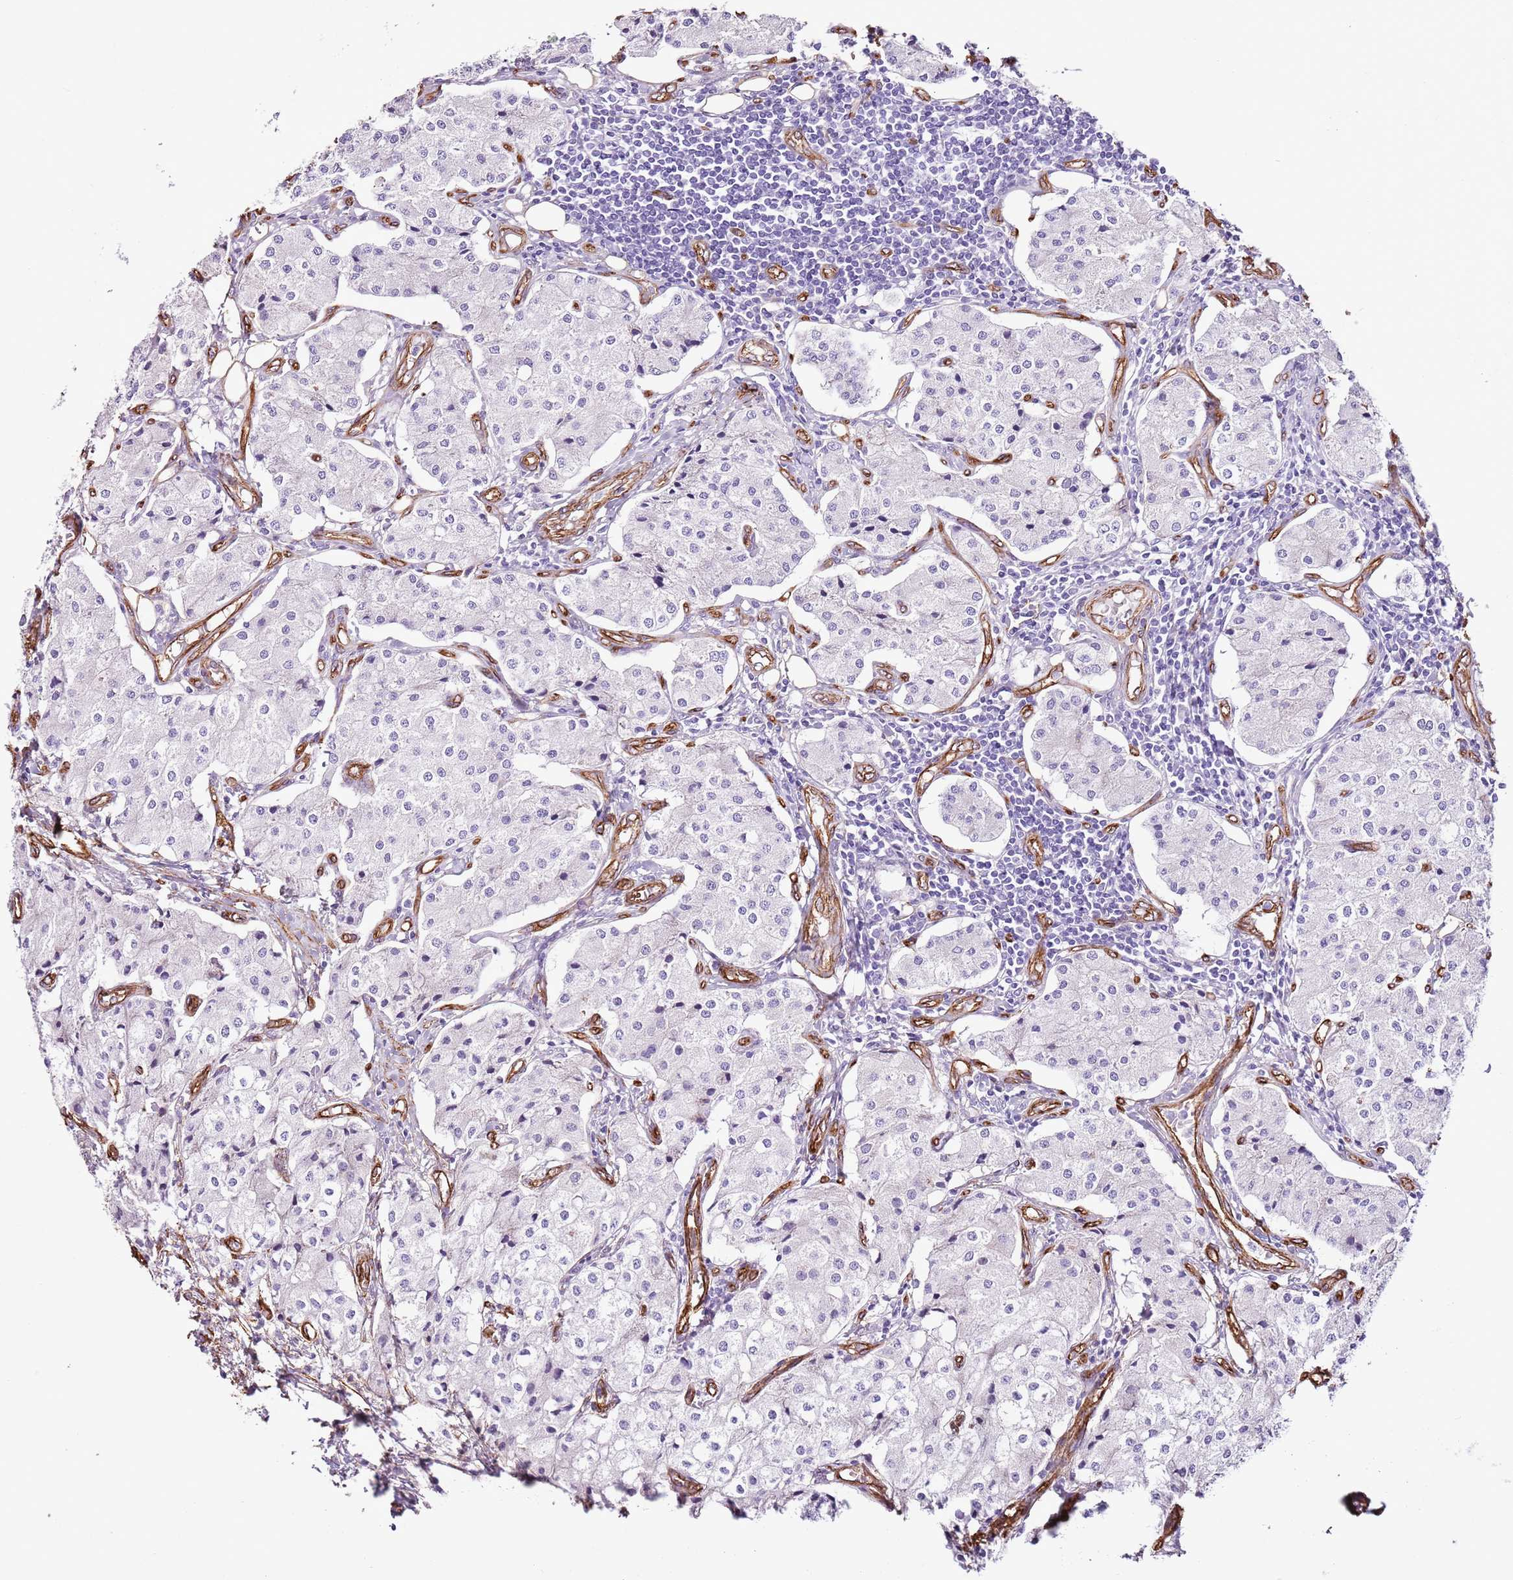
{"staining": {"intensity": "negative", "quantity": "none", "location": "none"}, "tissue": "carcinoid", "cell_type": "Tumor cells", "image_type": "cancer", "snomed": [{"axis": "morphology", "description": "Carcinoid, malignant, NOS"}, {"axis": "topography", "description": "Colon"}], "caption": "IHC image of neoplastic tissue: human carcinoid (malignant) stained with DAB reveals no significant protein expression in tumor cells.", "gene": "CTDSPL", "patient": {"sex": "female", "age": 52}}